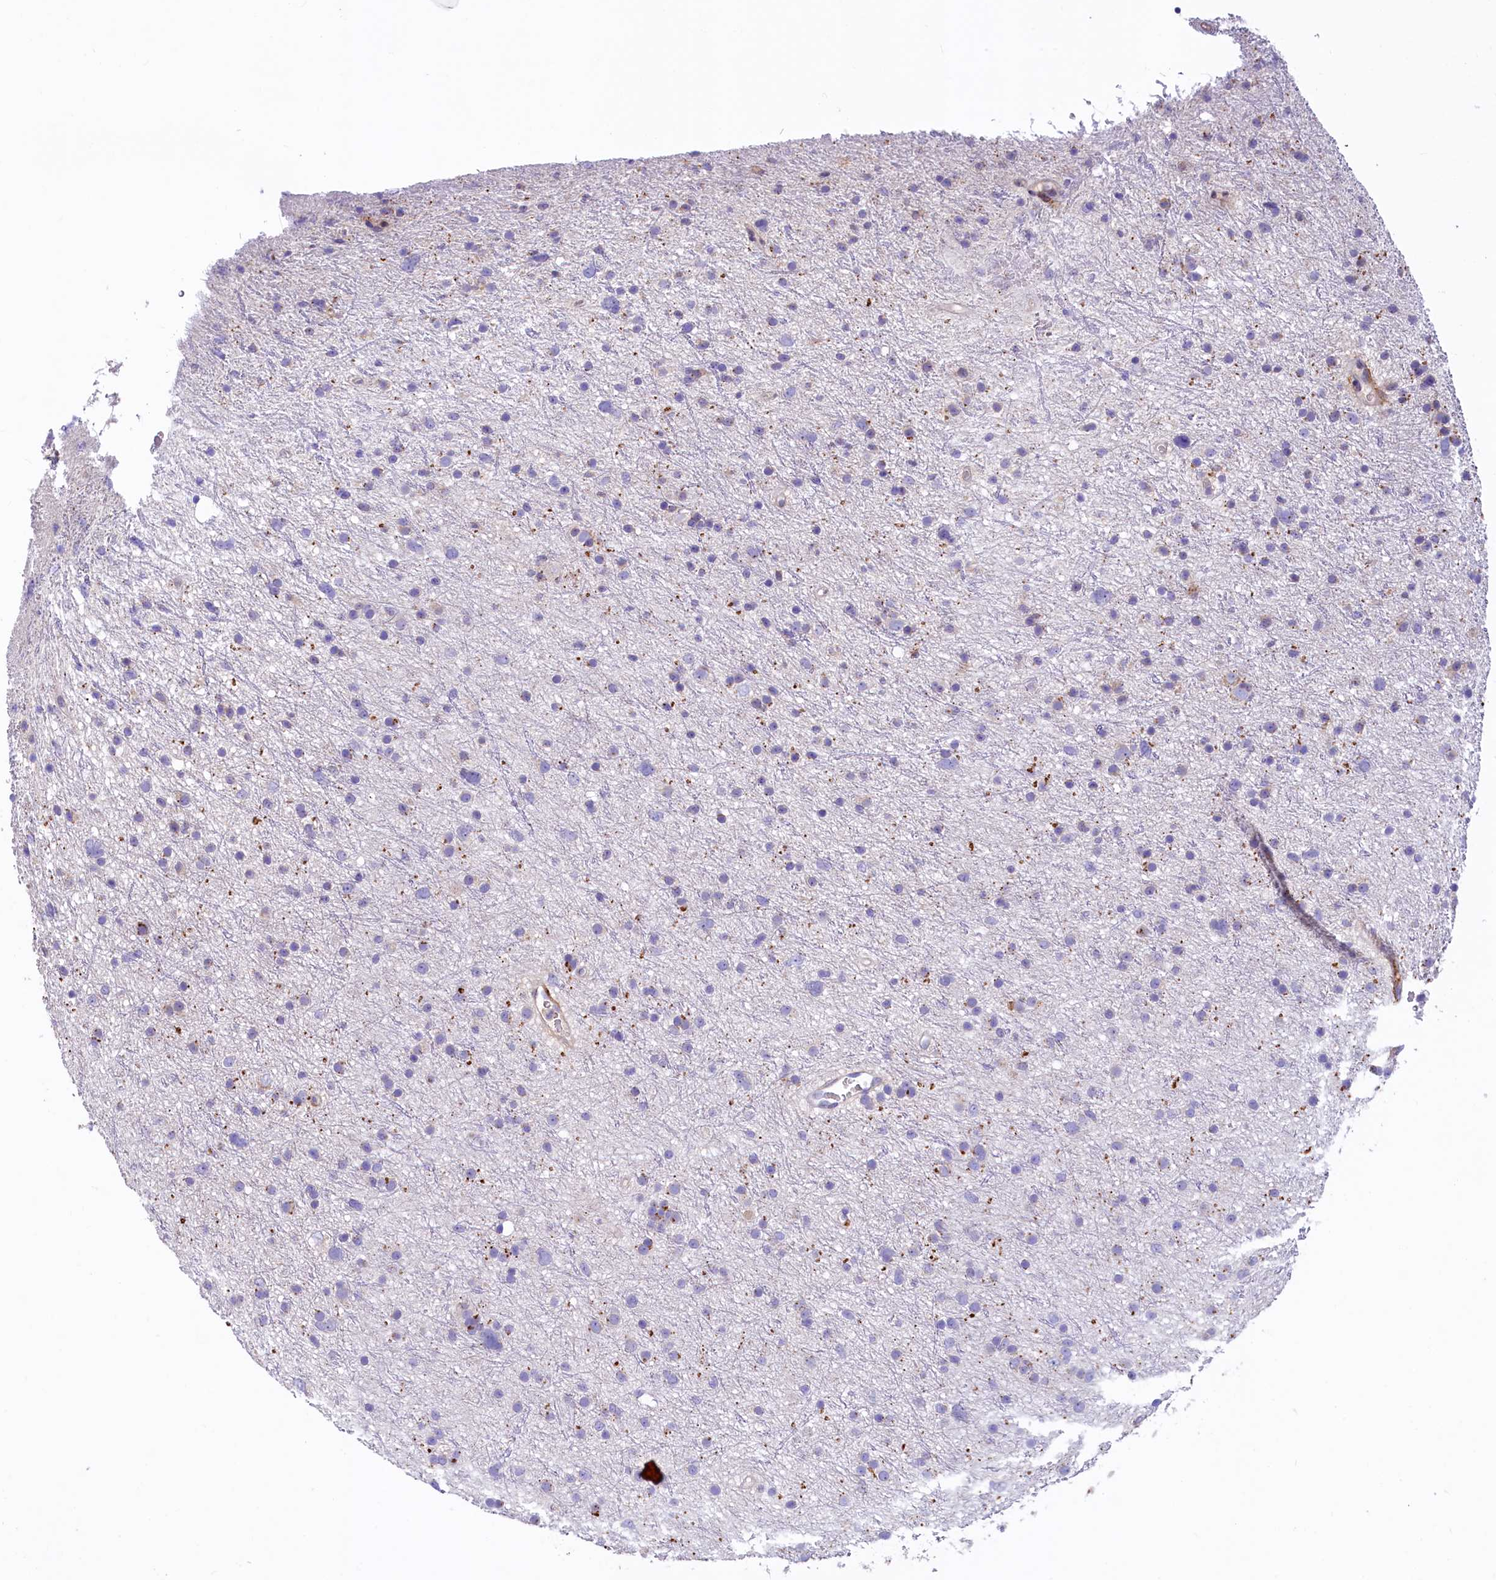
{"staining": {"intensity": "negative", "quantity": "none", "location": "none"}, "tissue": "glioma", "cell_type": "Tumor cells", "image_type": "cancer", "snomed": [{"axis": "morphology", "description": "Glioma, malignant, Low grade"}, {"axis": "topography", "description": "Cerebral cortex"}], "caption": "There is no significant expression in tumor cells of glioma.", "gene": "HPS6", "patient": {"sex": "female", "age": 39}}